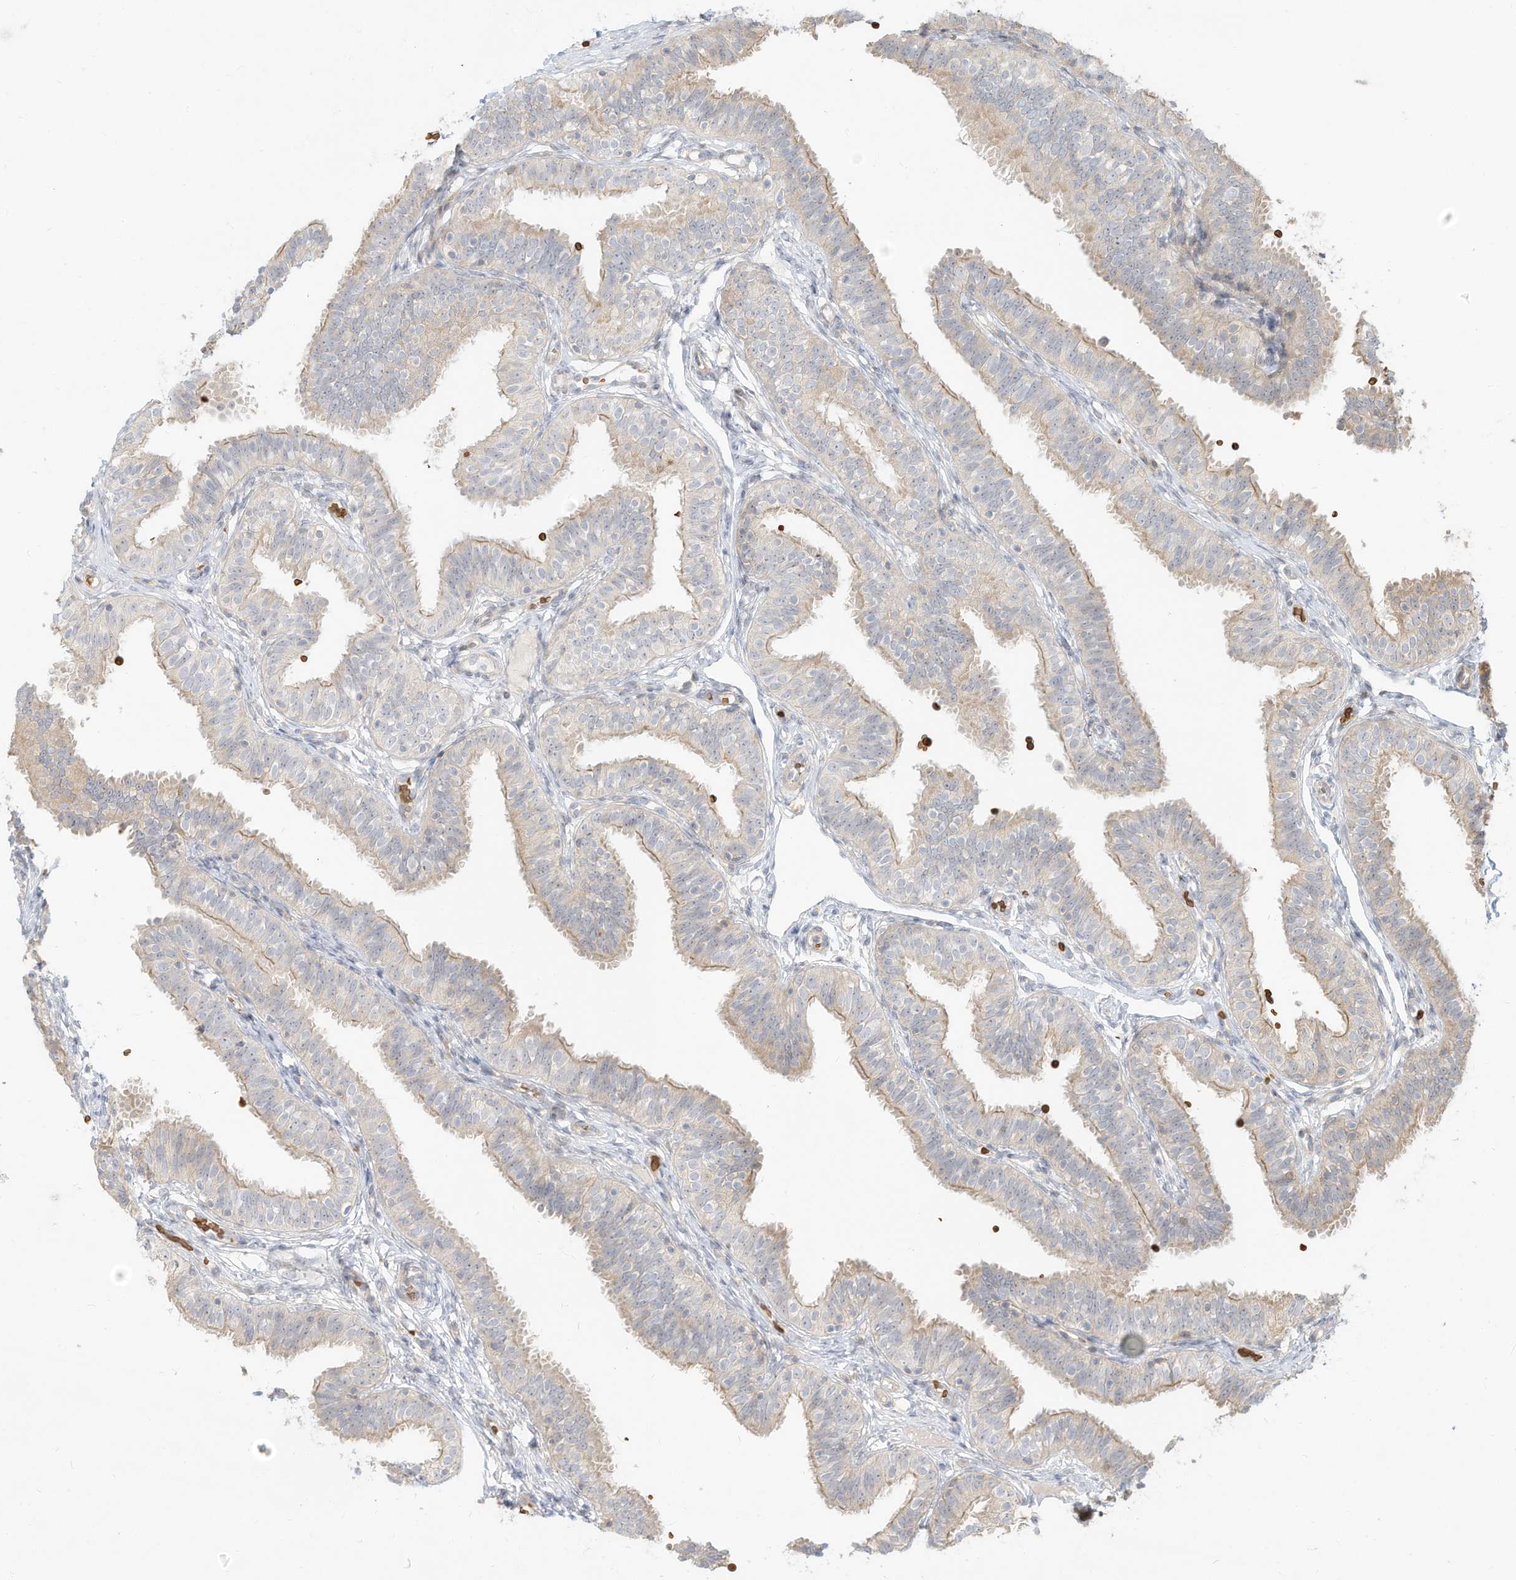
{"staining": {"intensity": "weak", "quantity": "25%-75%", "location": "cytoplasmic/membranous"}, "tissue": "fallopian tube", "cell_type": "Glandular cells", "image_type": "normal", "snomed": [{"axis": "morphology", "description": "Normal tissue, NOS"}, {"axis": "topography", "description": "Fallopian tube"}], "caption": "A high-resolution micrograph shows immunohistochemistry (IHC) staining of normal fallopian tube, which displays weak cytoplasmic/membranous staining in approximately 25%-75% of glandular cells.", "gene": "OFD1", "patient": {"sex": "female", "age": 35}}